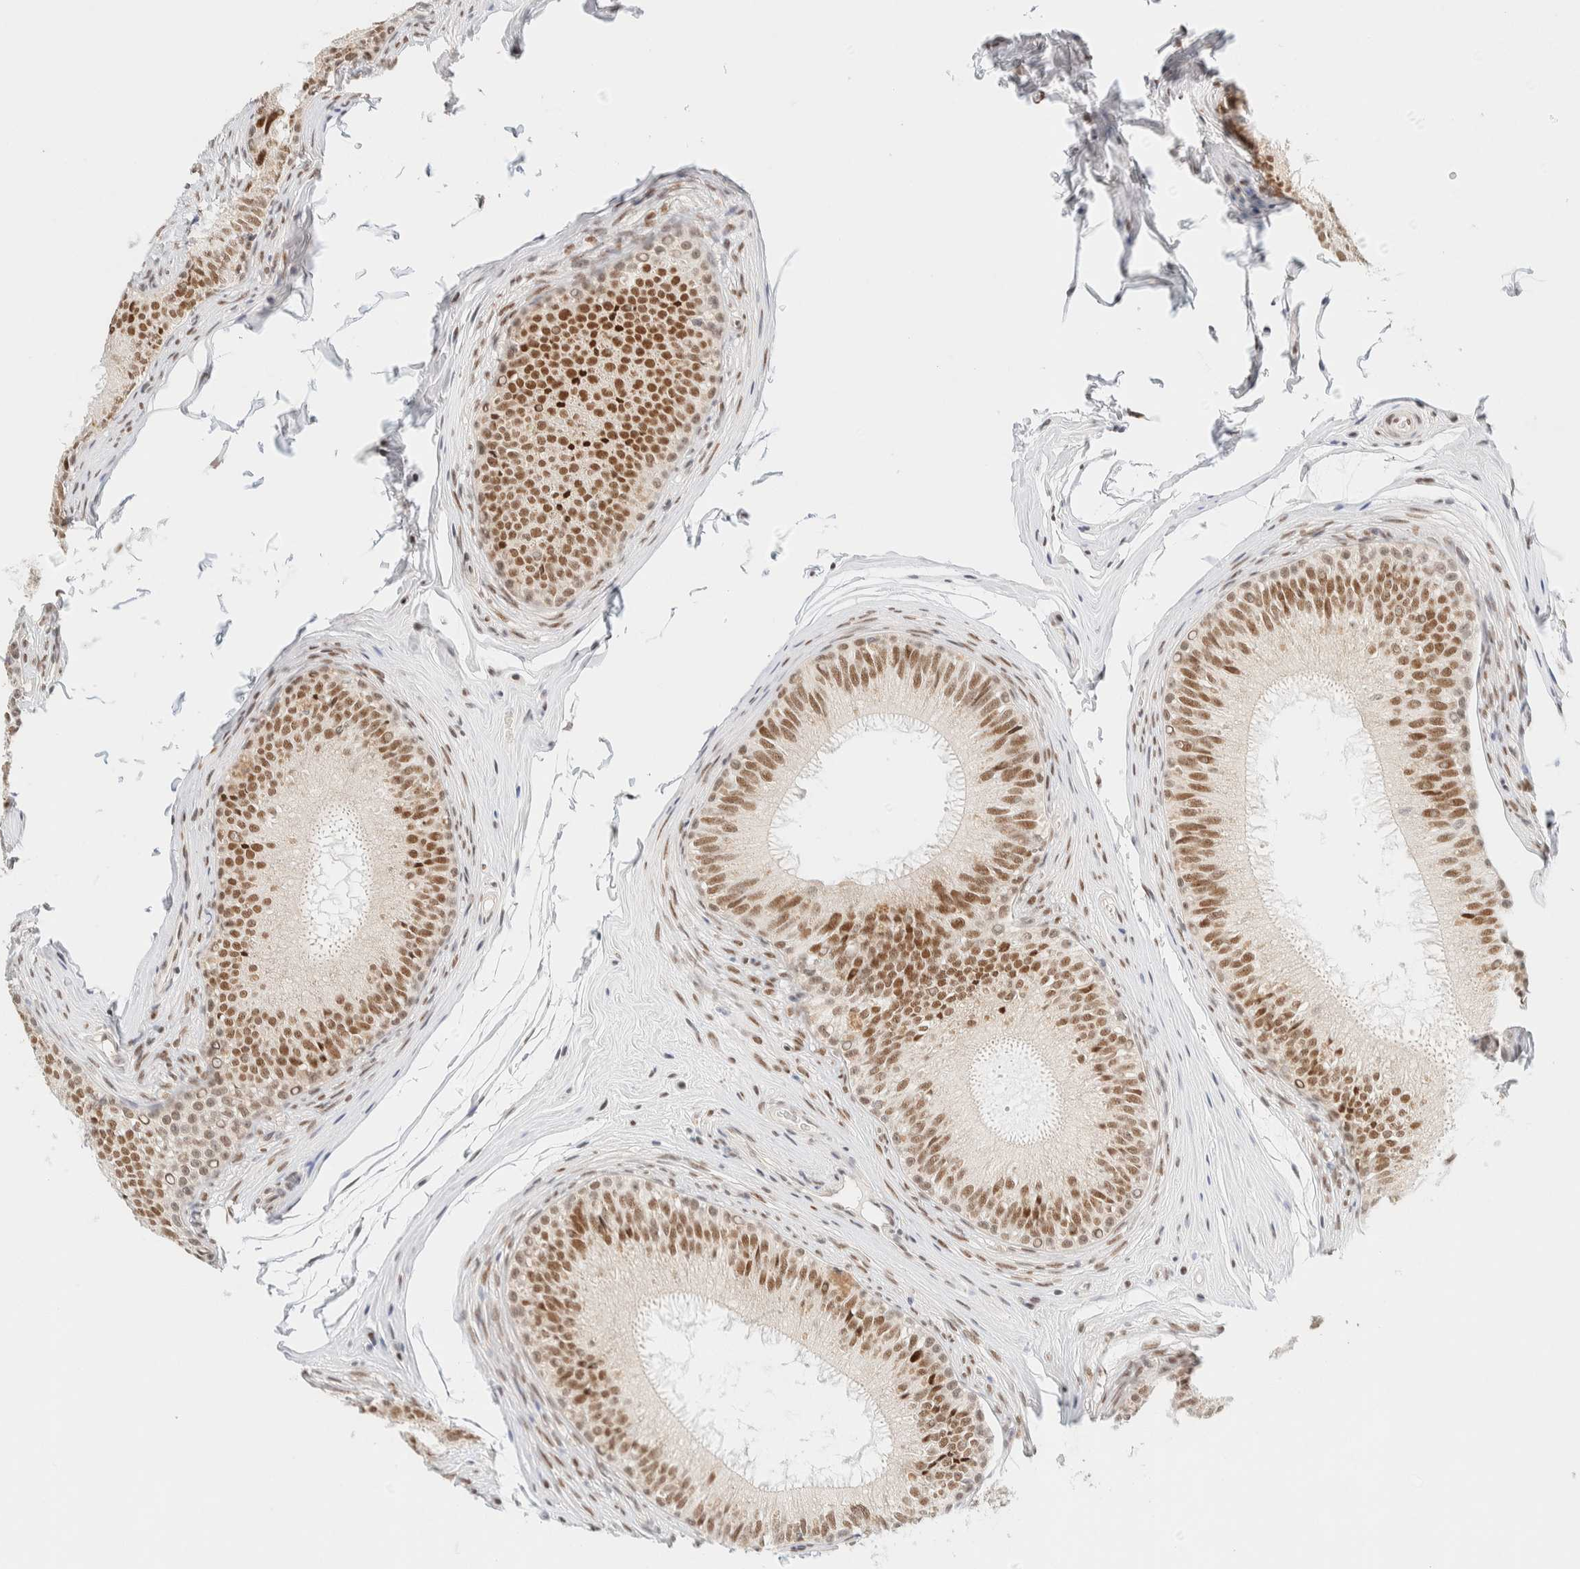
{"staining": {"intensity": "moderate", "quantity": ">75%", "location": "nuclear"}, "tissue": "epididymis", "cell_type": "Glandular cells", "image_type": "normal", "snomed": [{"axis": "morphology", "description": "Normal tissue, NOS"}, {"axis": "topography", "description": "Epididymis"}], "caption": "Glandular cells show medium levels of moderate nuclear expression in about >75% of cells in benign human epididymis.", "gene": "PYGO2", "patient": {"sex": "male", "age": 32}}